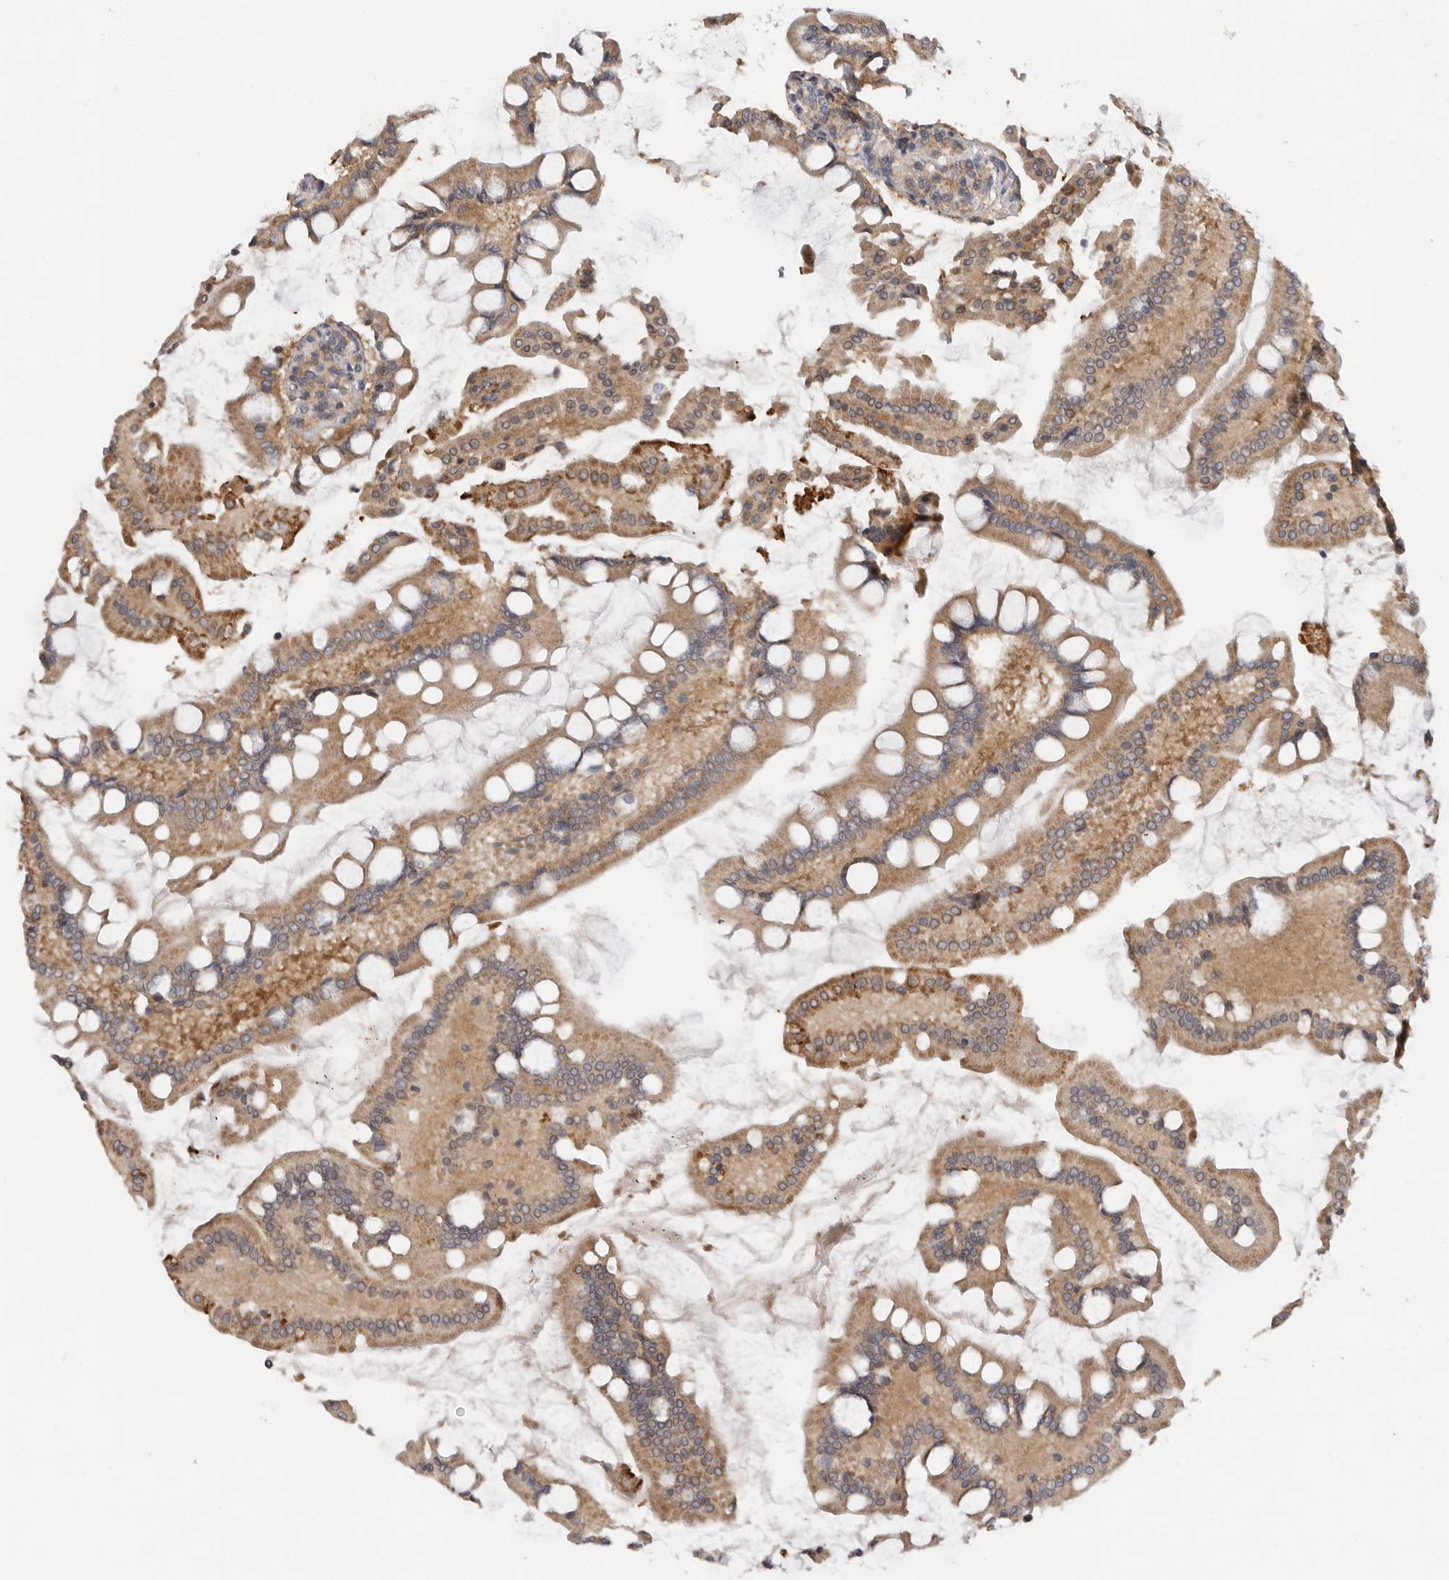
{"staining": {"intensity": "moderate", "quantity": ">75%", "location": "cytoplasmic/membranous"}, "tissue": "small intestine", "cell_type": "Glandular cells", "image_type": "normal", "snomed": [{"axis": "morphology", "description": "Normal tissue, NOS"}, {"axis": "topography", "description": "Small intestine"}], "caption": "Small intestine stained with a brown dye displays moderate cytoplasmic/membranous positive staining in about >75% of glandular cells.", "gene": "PPP1R42", "patient": {"sex": "male", "age": 41}}